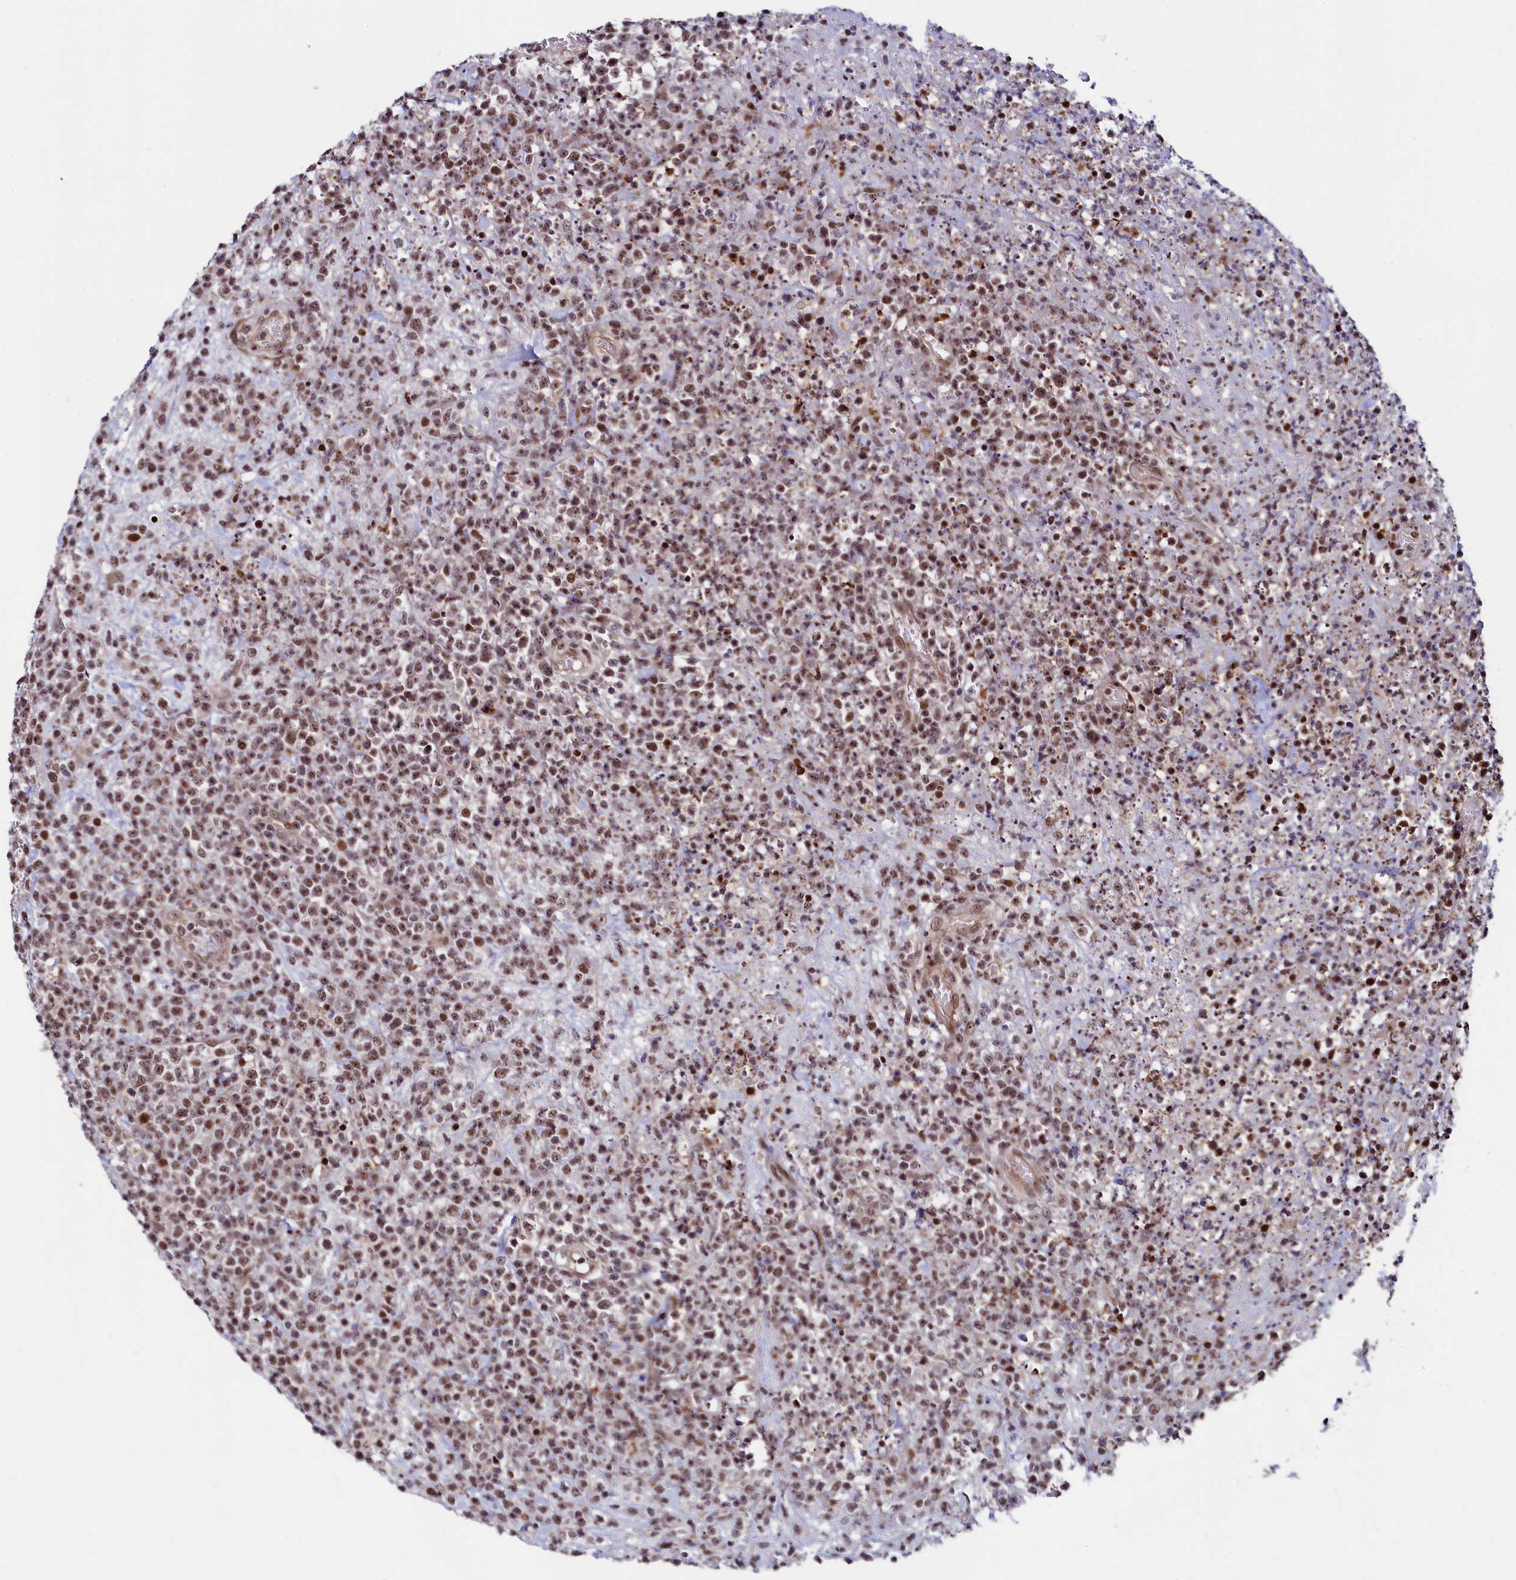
{"staining": {"intensity": "moderate", "quantity": ">75%", "location": "nuclear"}, "tissue": "lymphoma", "cell_type": "Tumor cells", "image_type": "cancer", "snomed": [{"axis": "morphology", "description": "Malignant lymphoma, non-Hodgkin's type, High grade"}, {"axis": "topography", "description": "Colon"}], "caption": "Lymphoma stained with a protein marker demonstrates moderate staining in tumor cells.", "gene": "LEO1", "patient": {"sex": "female", "age": 53}}